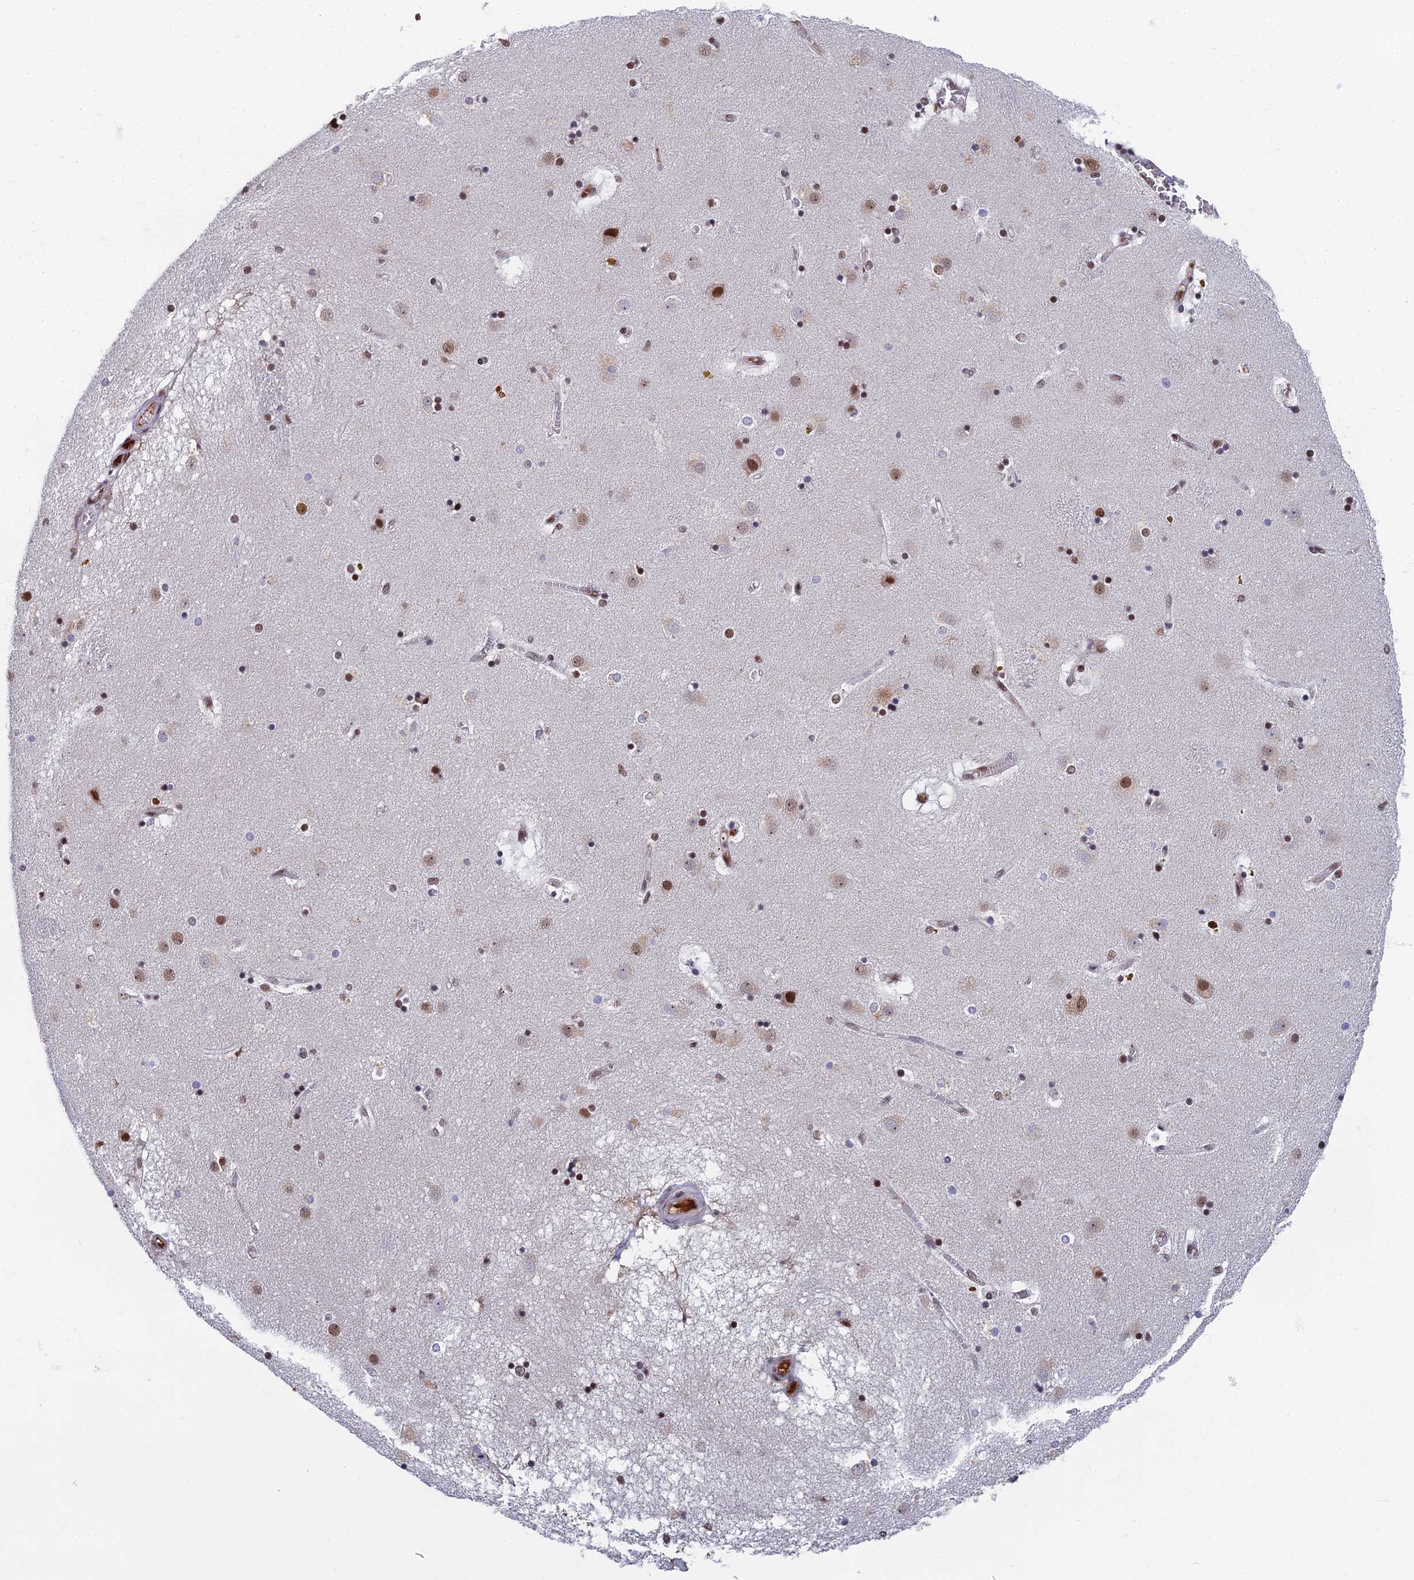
{"staining": {"intensity": "moderate", "quantity": ">75%", "location": "nuclear"}, "tissue": "caudate", "cell_type": "Glial cells", "image_type": "normal", "snomed": [{"axis": "morphology", "description": "Normal tissue, NOS"}, {"axis": "topography", "description": "Lateral ventricle wall"}], "caption": "Protein expression analysis of unremarkable caudate exhibits moderate nuclear staining in about >75% of glial cells.", "gene": "TAF13", "patient": {"sex": "male", "age": 70}}